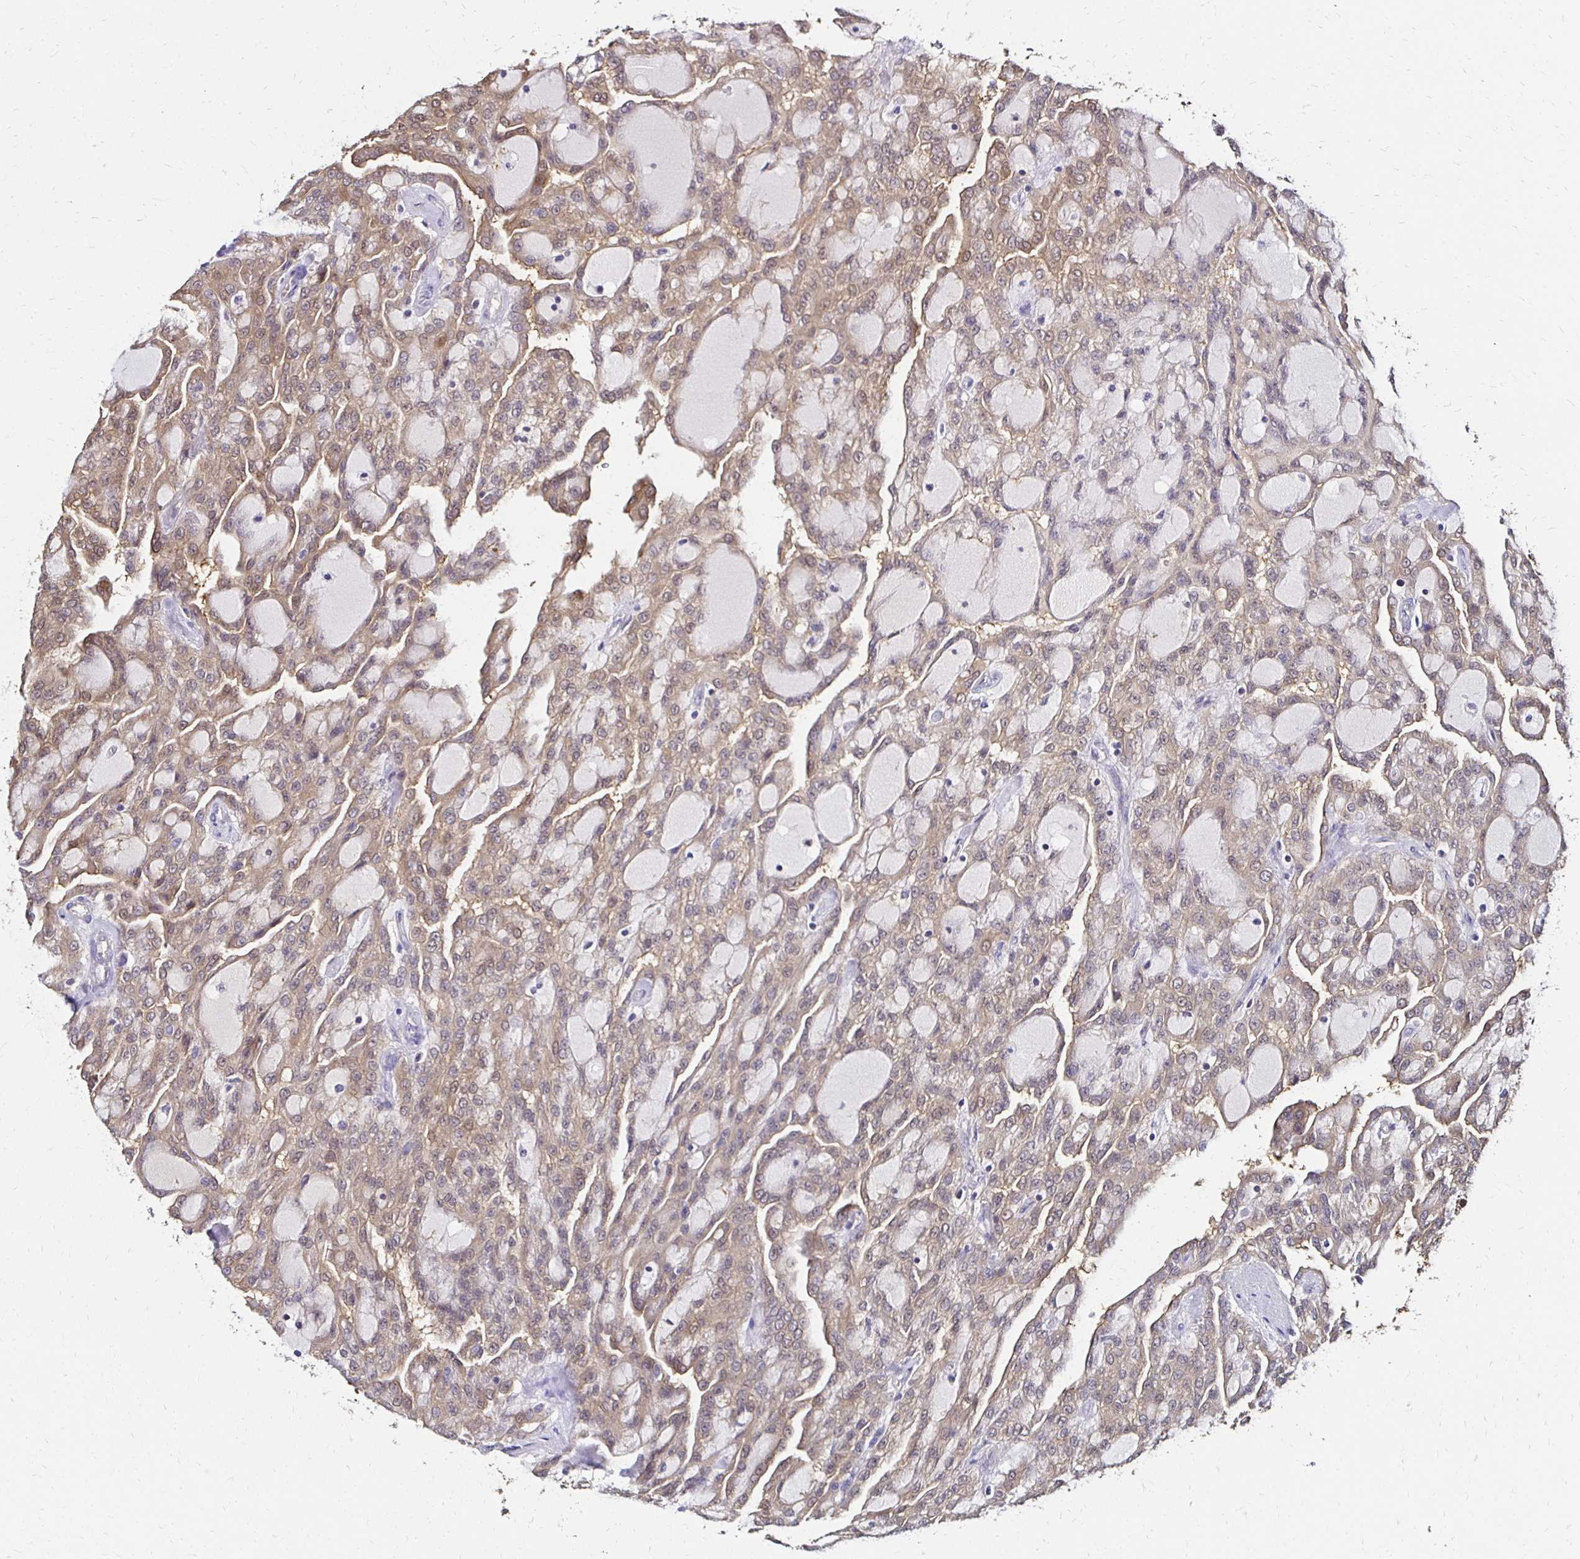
{"staining": {"intensity": "weak", "quantity": "25%-75%", "location": "cytoplasmic/membranous,nuclear"}, "tissue": "renal cancer", "cell_type": "Tumor cells", "image_type": "cancer", "snomed": [{"axis": "morphology", "description": "Adenocarcinoma, NOS"}, {"axis": "topography", "description": "Kidney"}], "caption": "Protein staining demonstrates weak cytoplasmic/membranous and nuclear positivity in about 25%-75% of tumor cells in renal adenocarcinoma. (brown staining indicates protein expression, while blue staining denotes nuclei).", "gene": "TXN", "patient": {"sex": "male", "age": 63}}